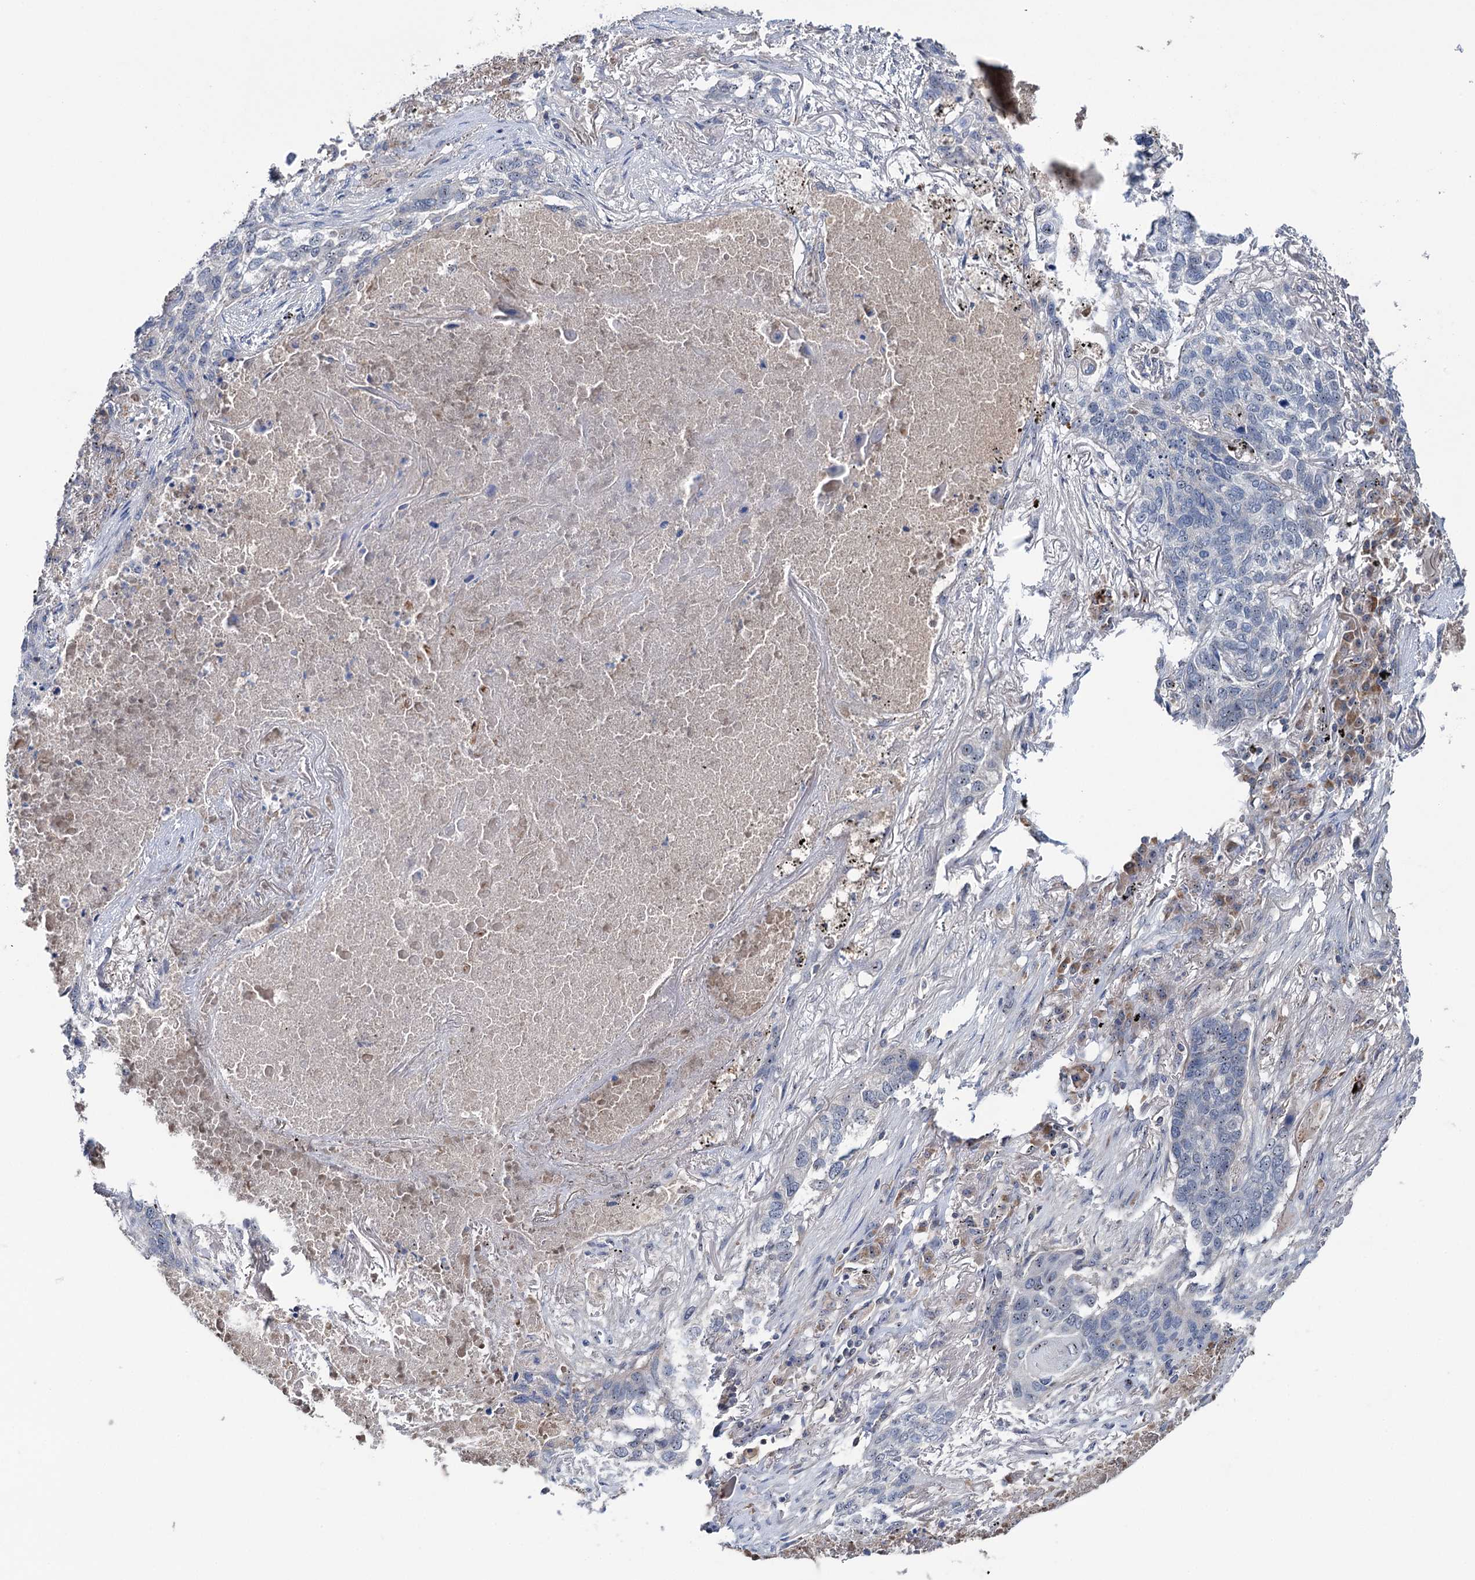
{"staining": {"intensity": "negative", "quantity": "none", "location": "none"}, "tissue": "lung cancer", "cell_type": "Tumor cells", "image_type": "cancer", "snomed": [{"axis": "morphology", "description": "Squamous cell carcinoma, NOS"}, {"axis": "topography", "description": "Lung"}], "caption": "Micrograph shows no protein expression in tumor cells of lung squamous cell carcinoma tissue.", "gene": "HTR3B", "patient": {"sex": "female", "age": 63}}